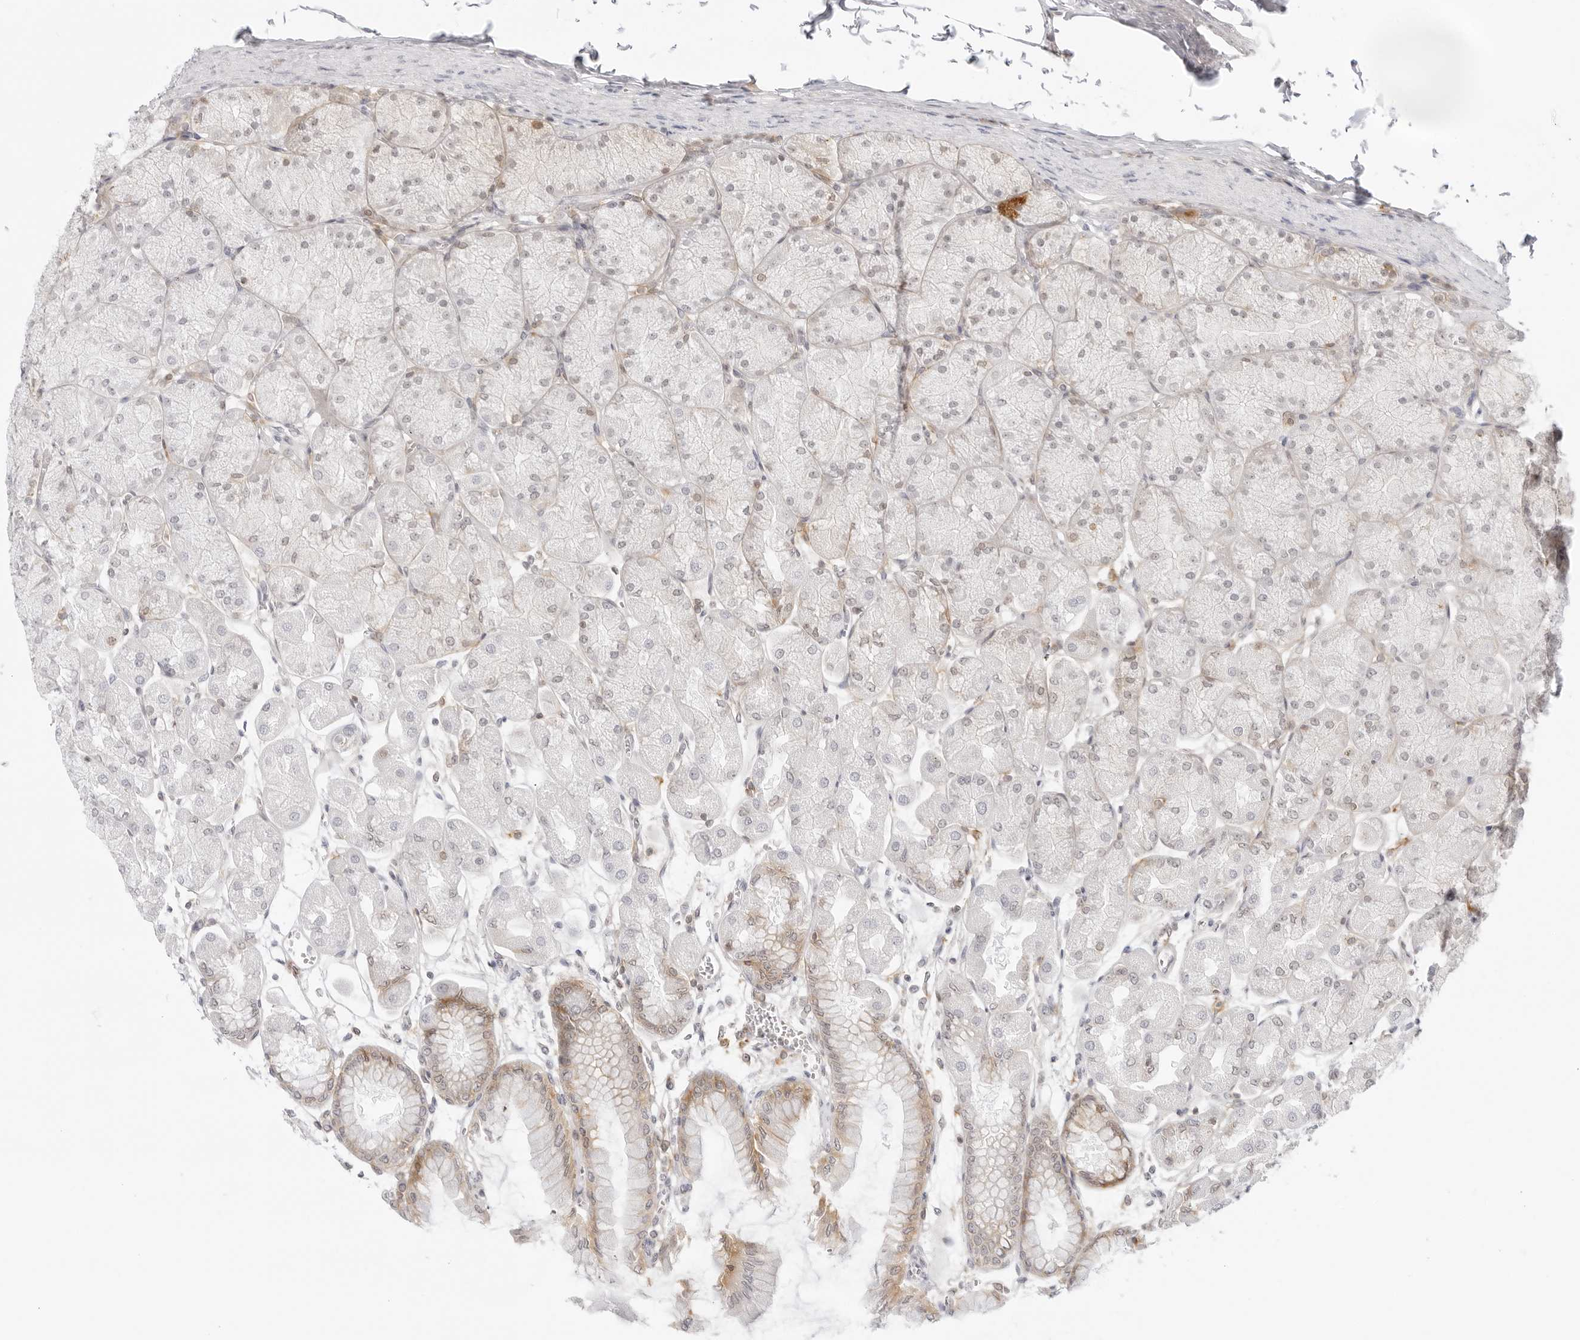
{"staining": {"intensity": "moderate", "quantity": "25%-75%", "location": "cytoplasmic/membranous"}, "tissue": "stomach", "cell_type": "Glandular cells", "image_type": "normal", "snomed": [{"axis": "morphology", "description": "Normal tissue, NOS"}, {"axis": "topography", "description": "Stomach, upper"}], "caption": "Immunohistochemistry (IHC) (DAB (3,3'-diaminobenzidine)) staining of benign stomach displays moderate cytoplasmic/membranous protein positivity in approximately 25%-75% of glandular cells.", "gene": "TNFRSF14", "patient": {"sex": "female", "age": 56}}